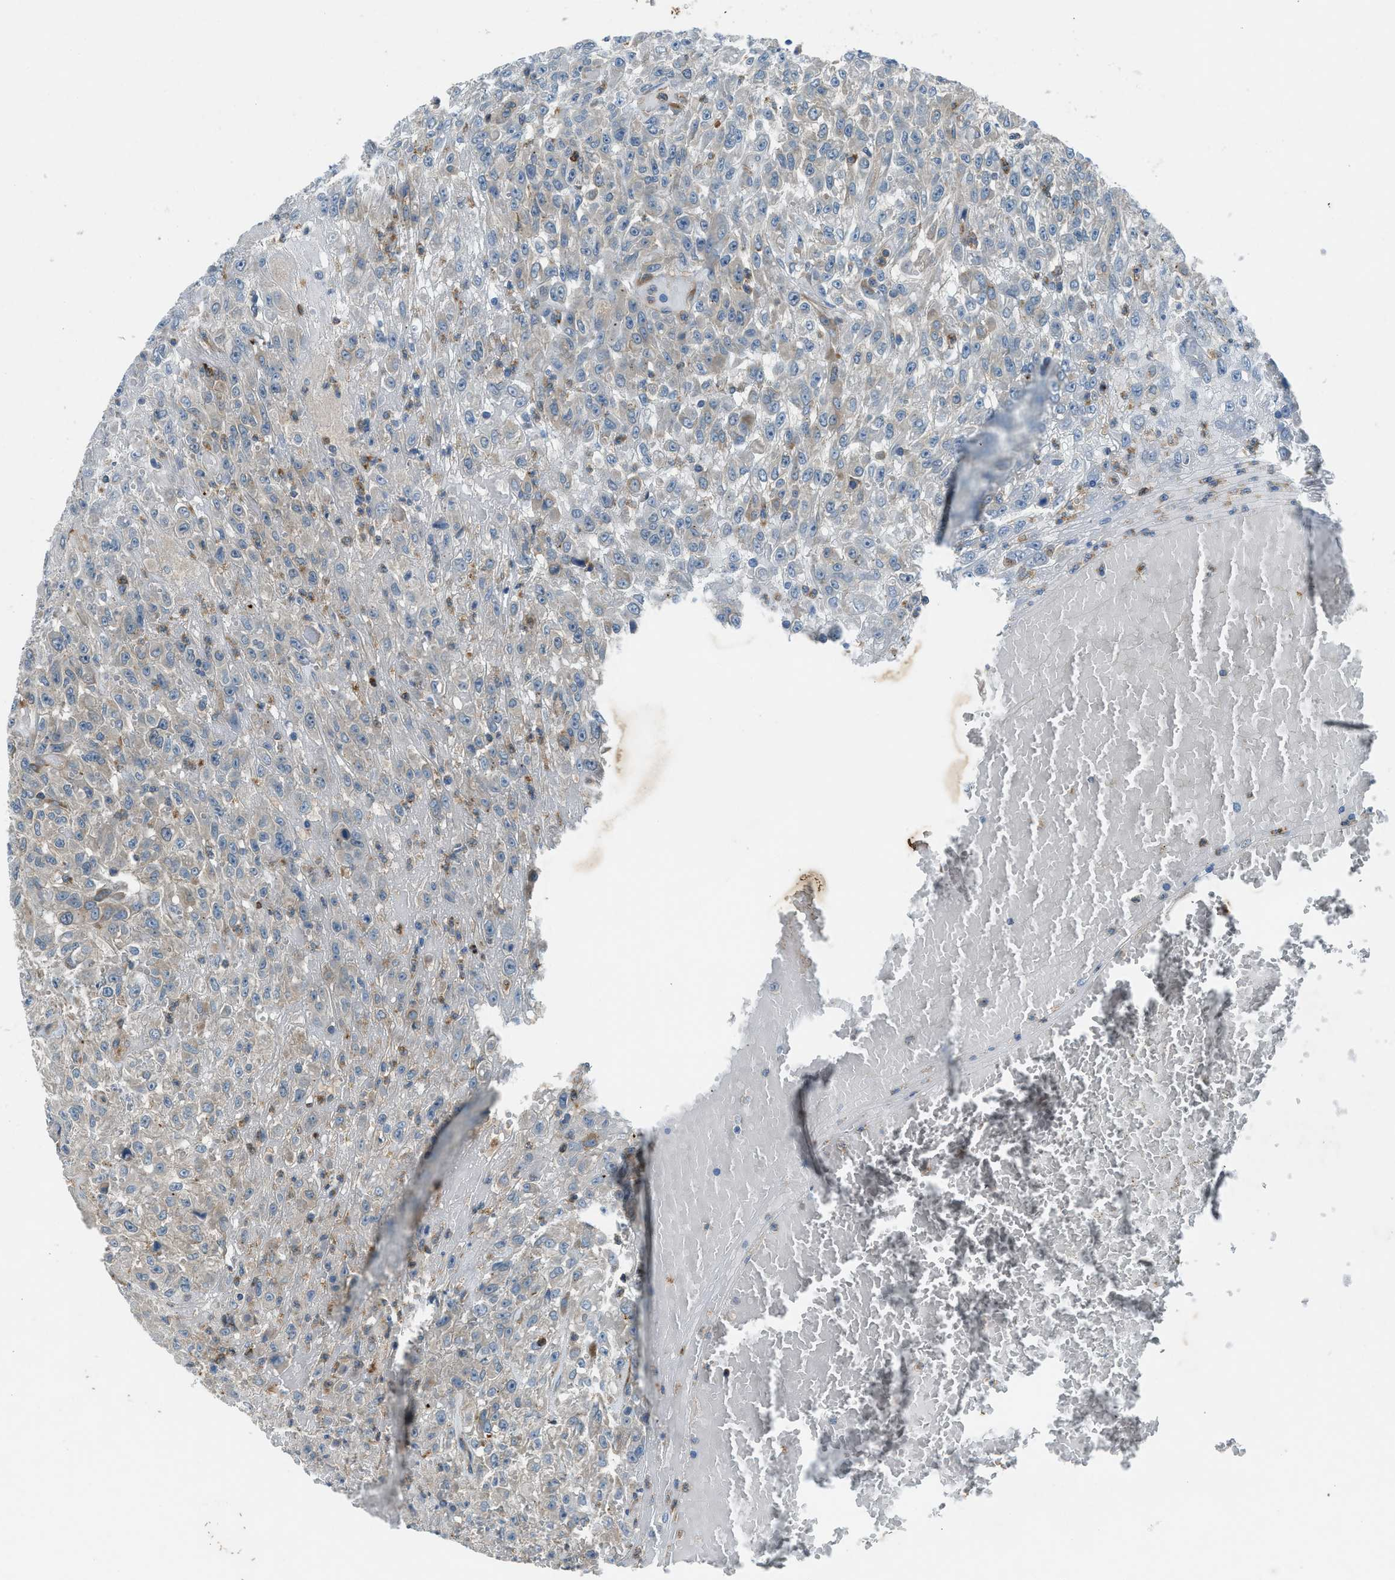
{"staining": {"intensity": "weak", "quantity": "25%-75%", "location": "cytoplasmic/membranous"}, "tissue": "urothelial cancer", "cell_type": "Tumor cells", "image_type": "cancer", "snomed": [{"axis": "morphology", "description": "Urothelial carcinoma, High grade"}, {"axis": "topography", "description": "Urinary bladder"}], "caption": "Immunohistochemical staining of human urothelial carcinoma (high-grade) displays low levels of weak cytoplasmic/membranous staining in approximately 25%-75% of tumor cells.", "gene": "BMP1", "patient": {"sex": "male", "age": 46}}